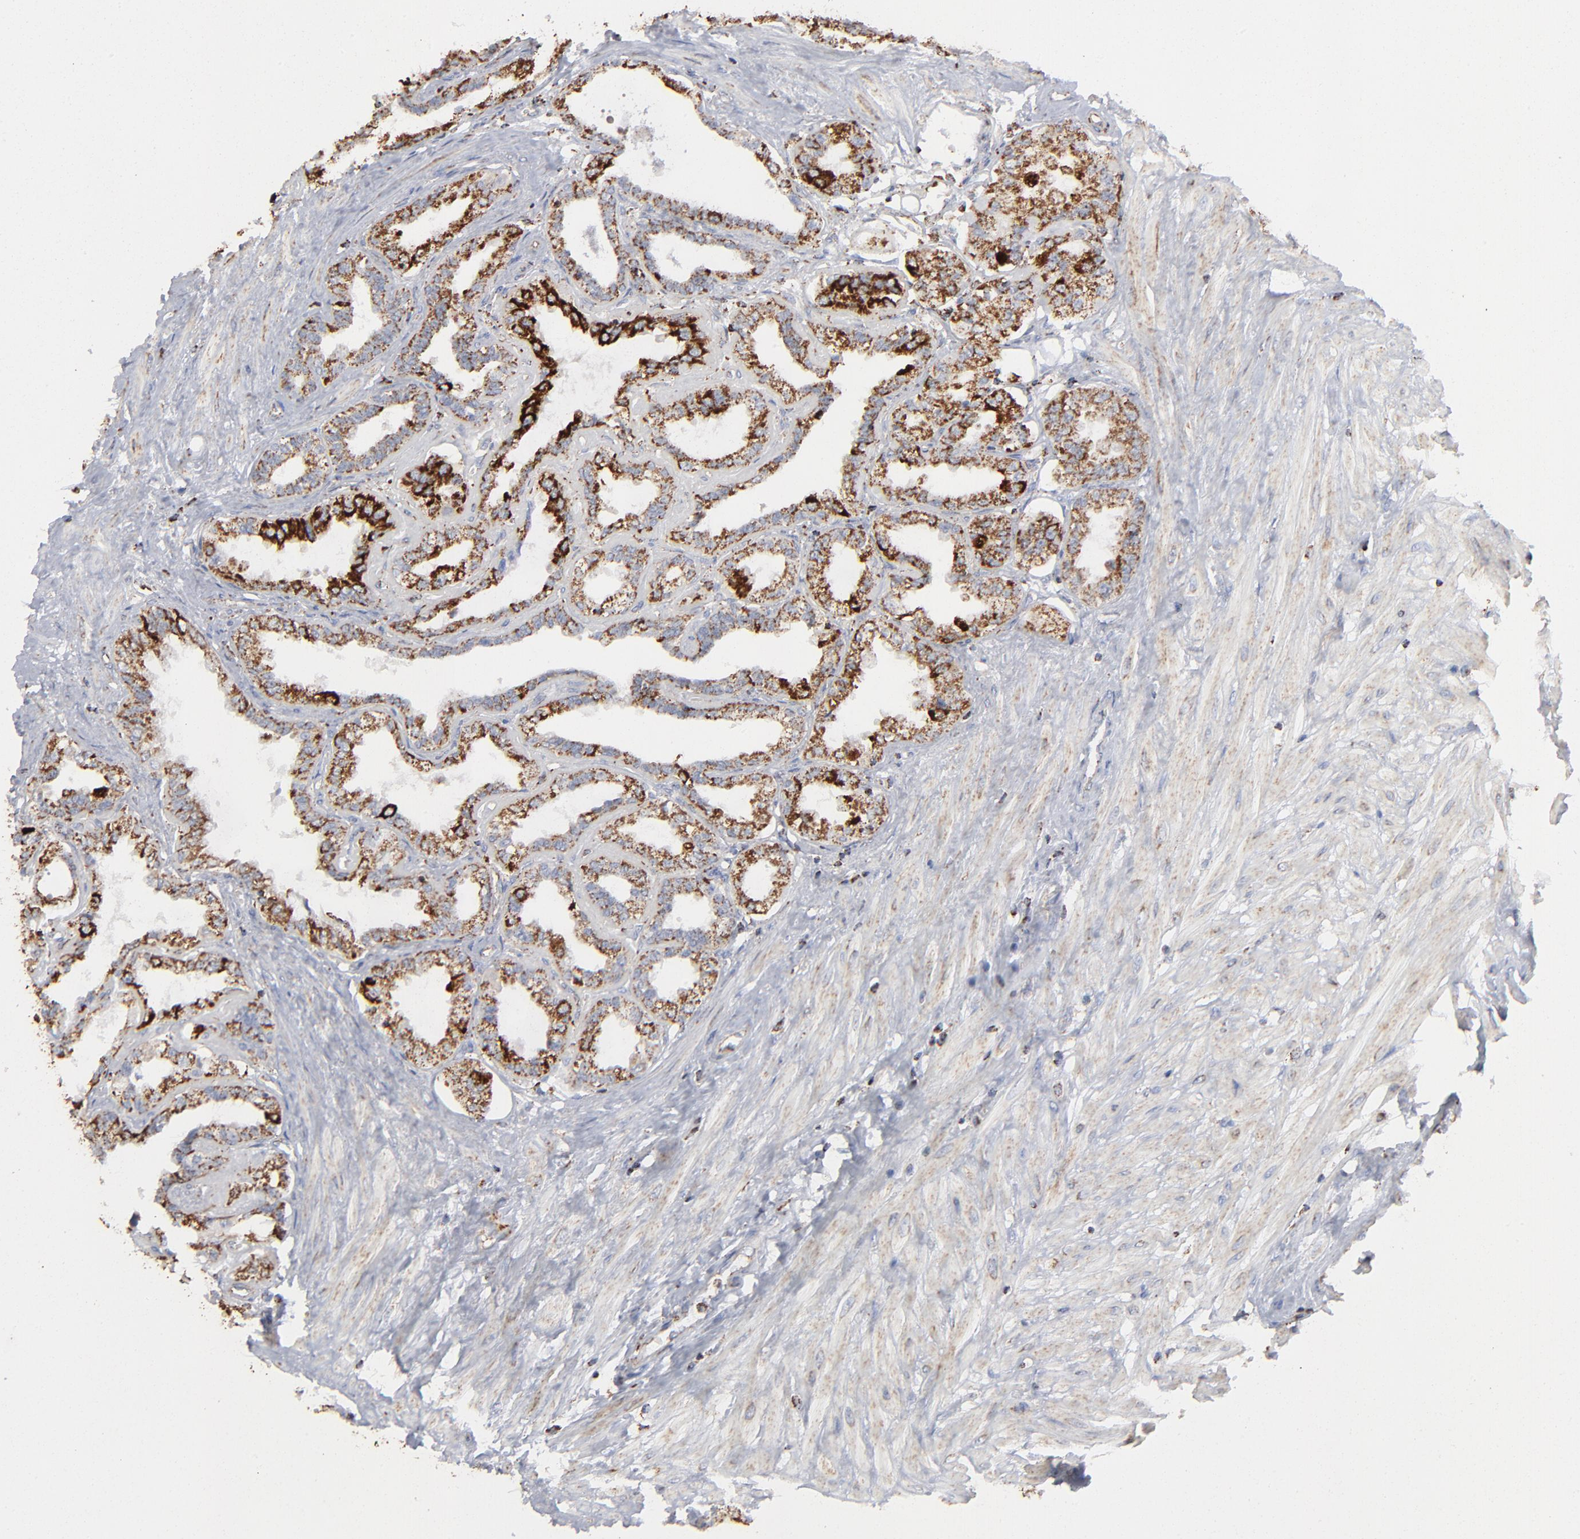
{"staining": {"intensity": "strong", "quantity": ">75%", "location": "cytoplasmic/membranous"}, "tissue": "seminal vesicle", "cell_type": "Glandular cells", "image_type": "normal", "snomed": [{"axis": "morphology", "description": "Normal tissue, NOS"}, {"axis": "morphology", "description": "Inflammation, NOS"}, {"axis": "topography", "description": "Urinary bladder"}, {"axis": "topography", "description": "Prostate"}, {"axis": "topography", "description": "Seminal veicle"}], "caption": "A brown stain highlights strong cytoplasmic/membranous expression of a protein in glandular cells of benign human seminal vesicle.", "gene": "ASB3", "patient": {"sex": "male", "age": 82}}